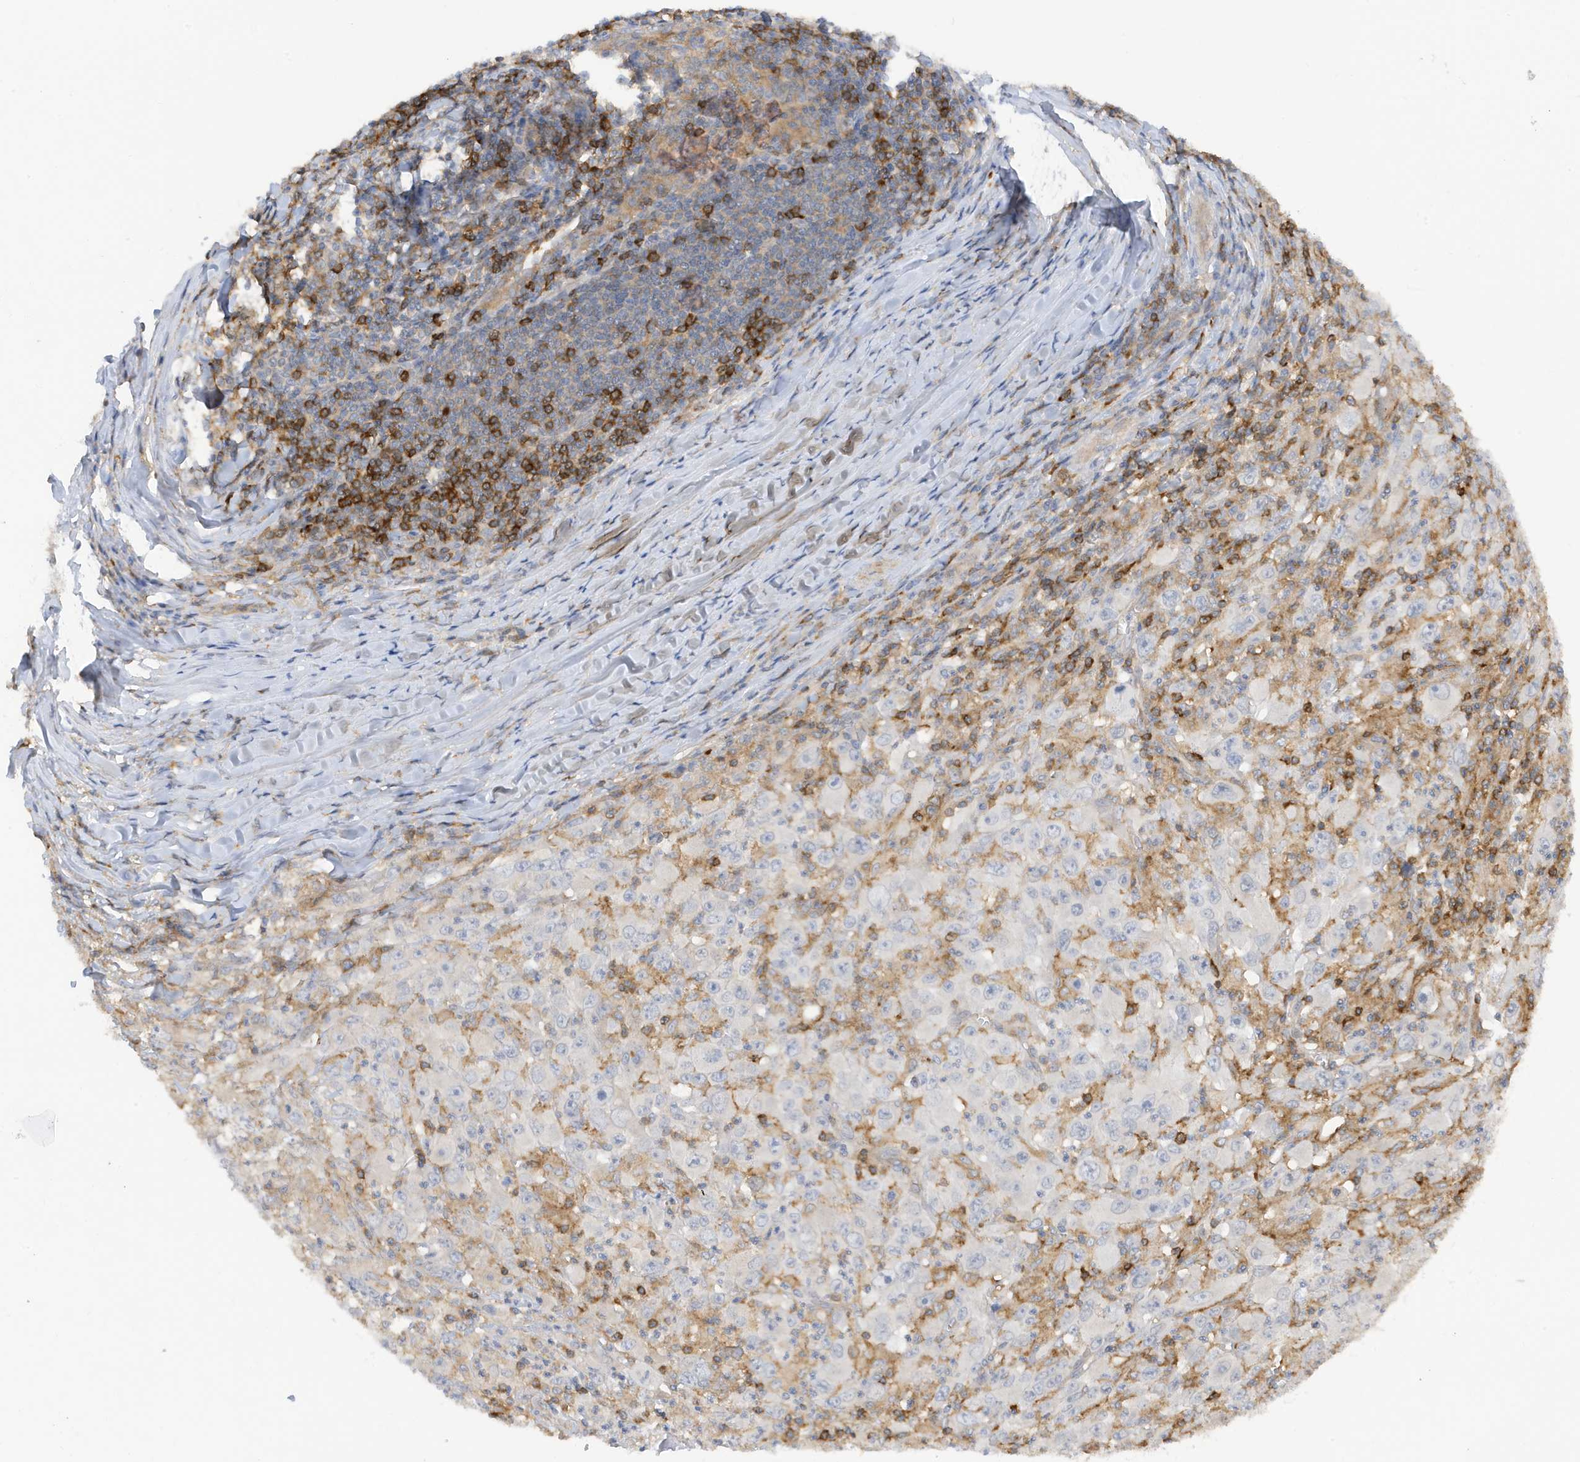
{"staining": {"intensity": "negative", "quantity": "none", "location": "none"}, "tissue": "melanoma", "cell_type": "Tumor cells", "image_type": "cancer", "snomed": [{"axis": "morphology", "description": "Malignant melanoma, Metastatic site"}, {"axis": "topography", "description": "Skin"}], "caption": "A photomicrograph of human melanoma is negative for staining in tumor cells. Brightfield microscopy of immunohistochemistry stained with DAB (brown) and hematoxylin (blue), captured at high magnification.", "gene": "PHACTR2", "patient": {"sex": "female", "age": 56}}